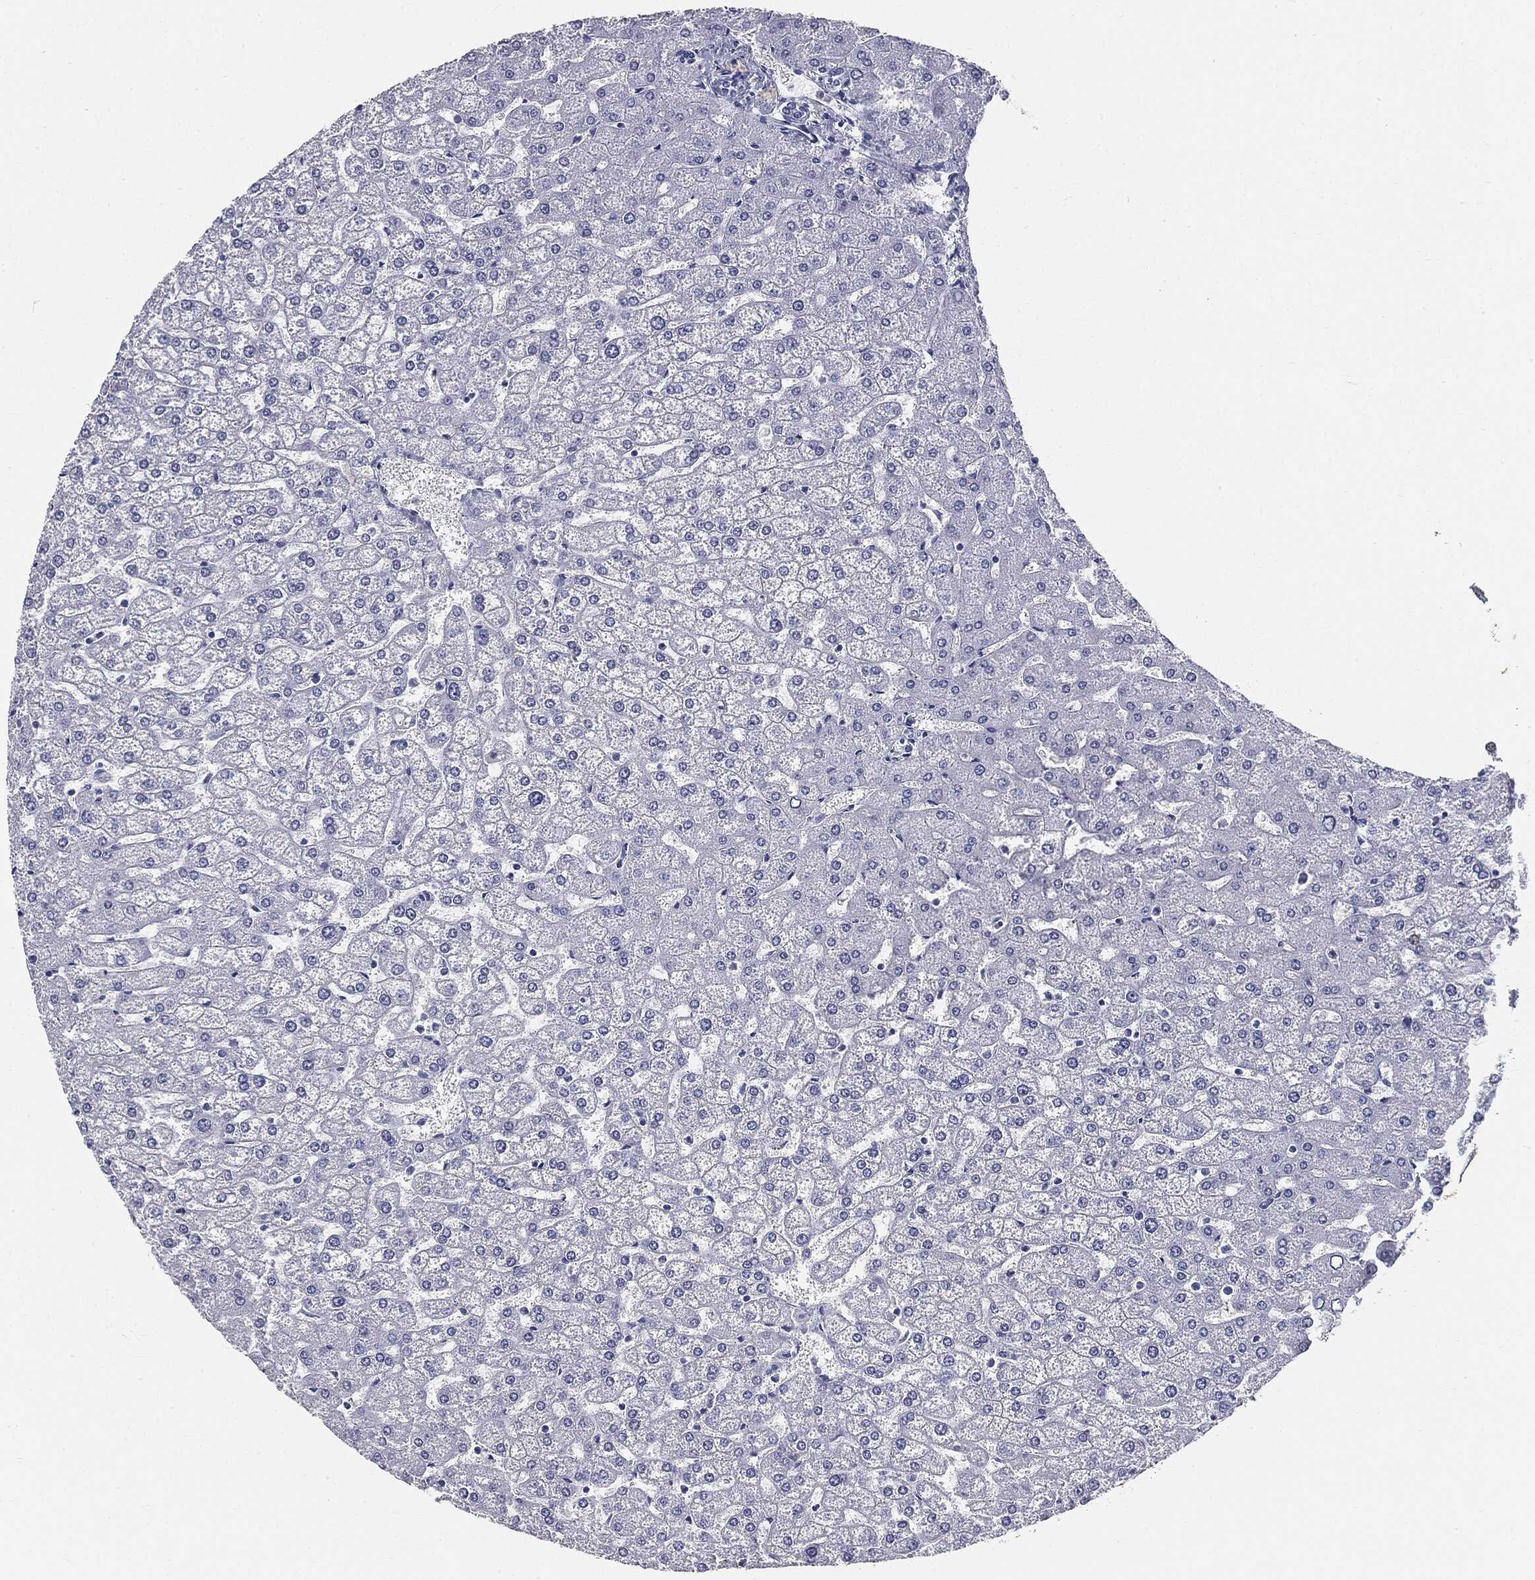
{"staining": {"intensity": "negative", "quantity": "none", "location": "none"}, "tissue": "liver", "cell_type": "Cholangiocytes", "image_type": "normal", "snomed": [{"axis": "morphology", "description": "Normal tissue, NOS"}, {"axis": "topography", "description": "Liver"}], "caption": "IHC image of normal liver stained for a protein (brown), which reveals no staining in cholangiocytes.", "gene": "CUZD1", "patient": {"sex": "female", "age": 32}}